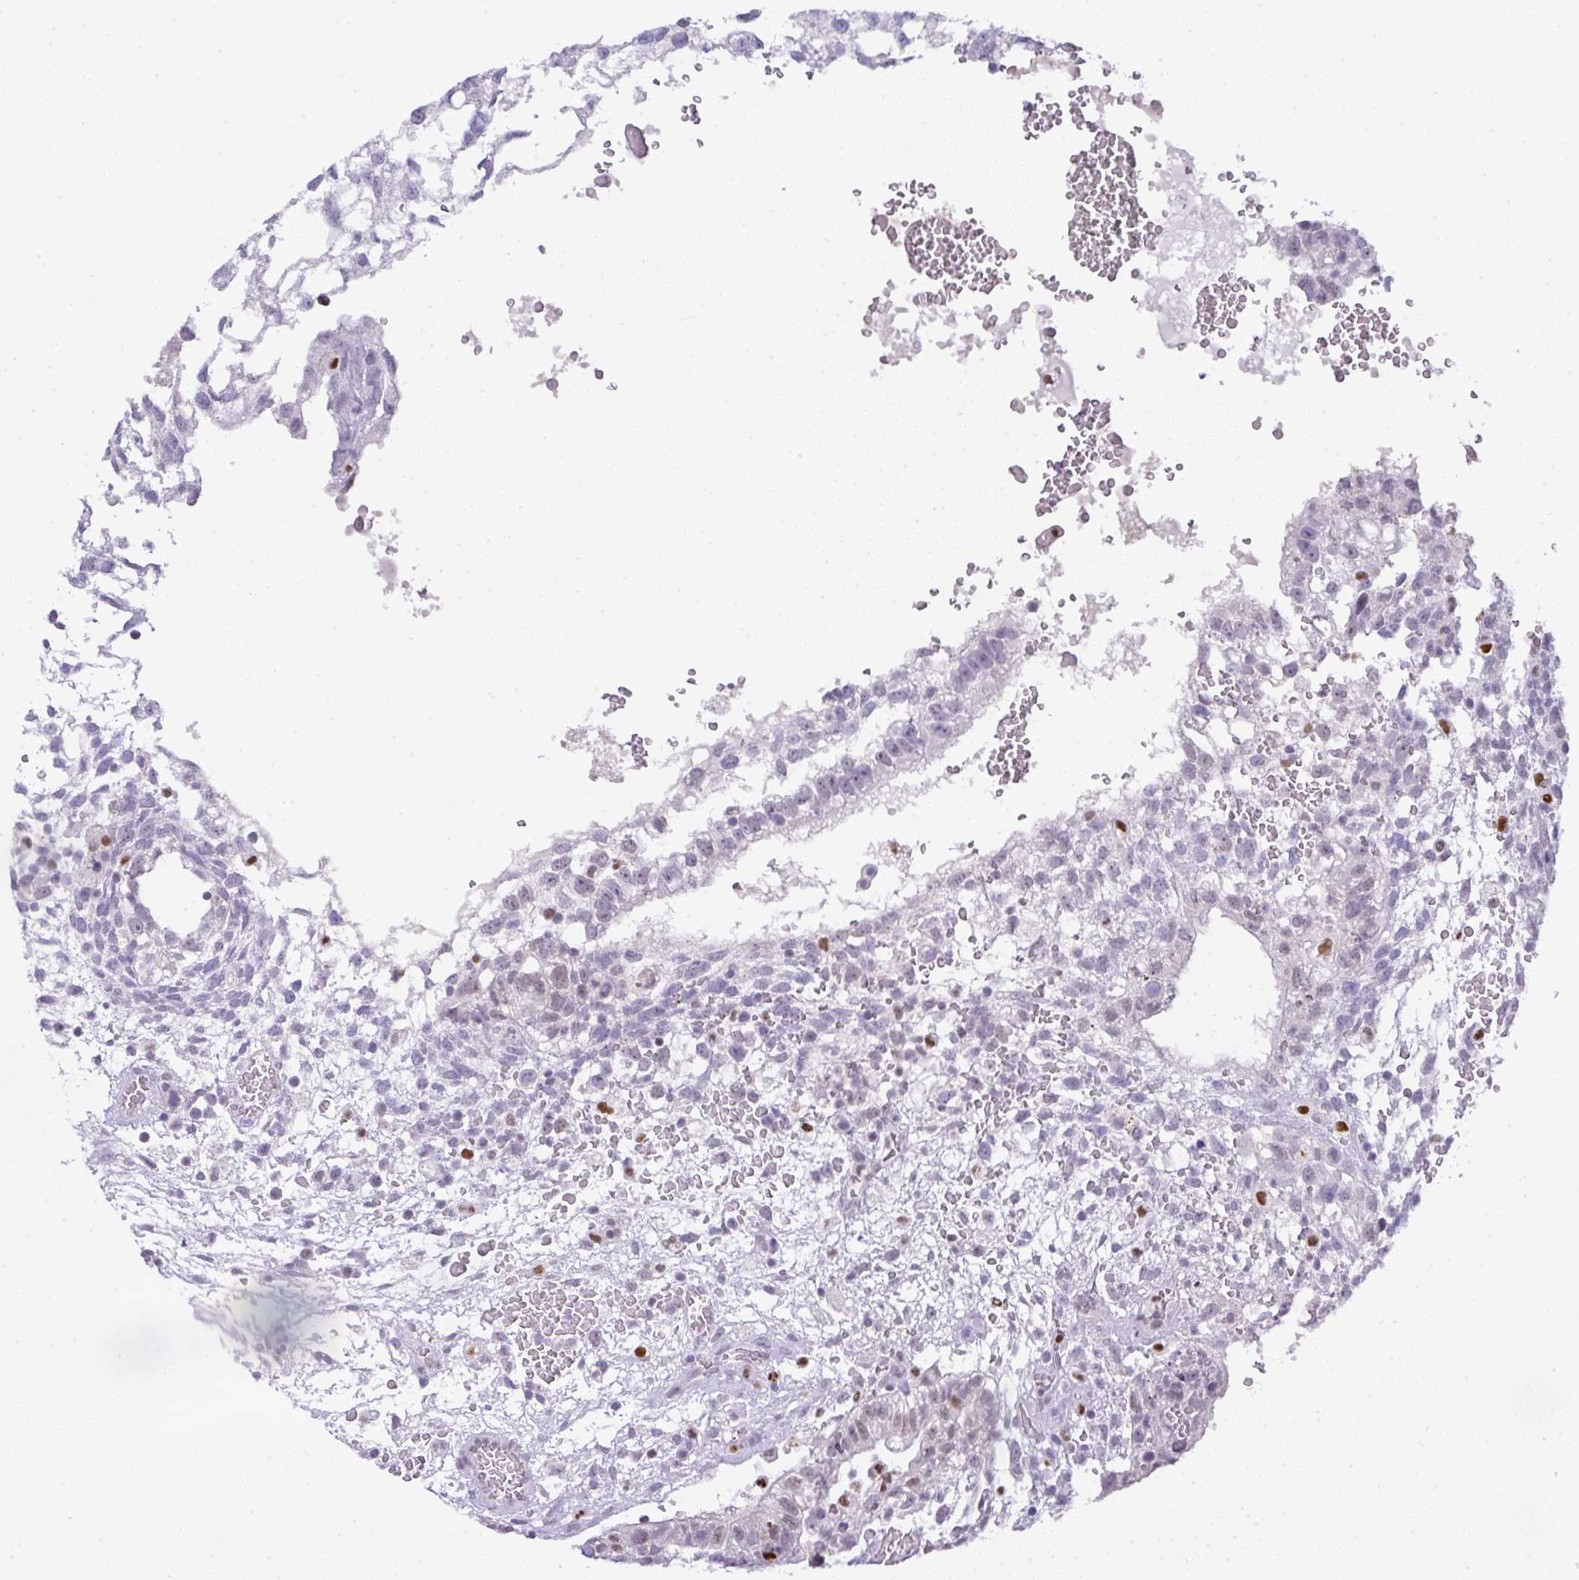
{"staining": {"intensity": "weak", "quantity": "<25%", "location": "nuclear"}, "tissue": "testis cancer", "cell_type": "Tumor cells", "image_type": "cancer", "snomed": [{"axis": "morphology", "description": "Carcinoma, Embryonal, NOS"}, {"axis": "topography", "description": "Testis"}], "caption": "Tumor cells are negative for brown protein staining in embryonal carcinoma (testis).", "gene": "BBX", "patient": {"sex": "male", "age": 32}}